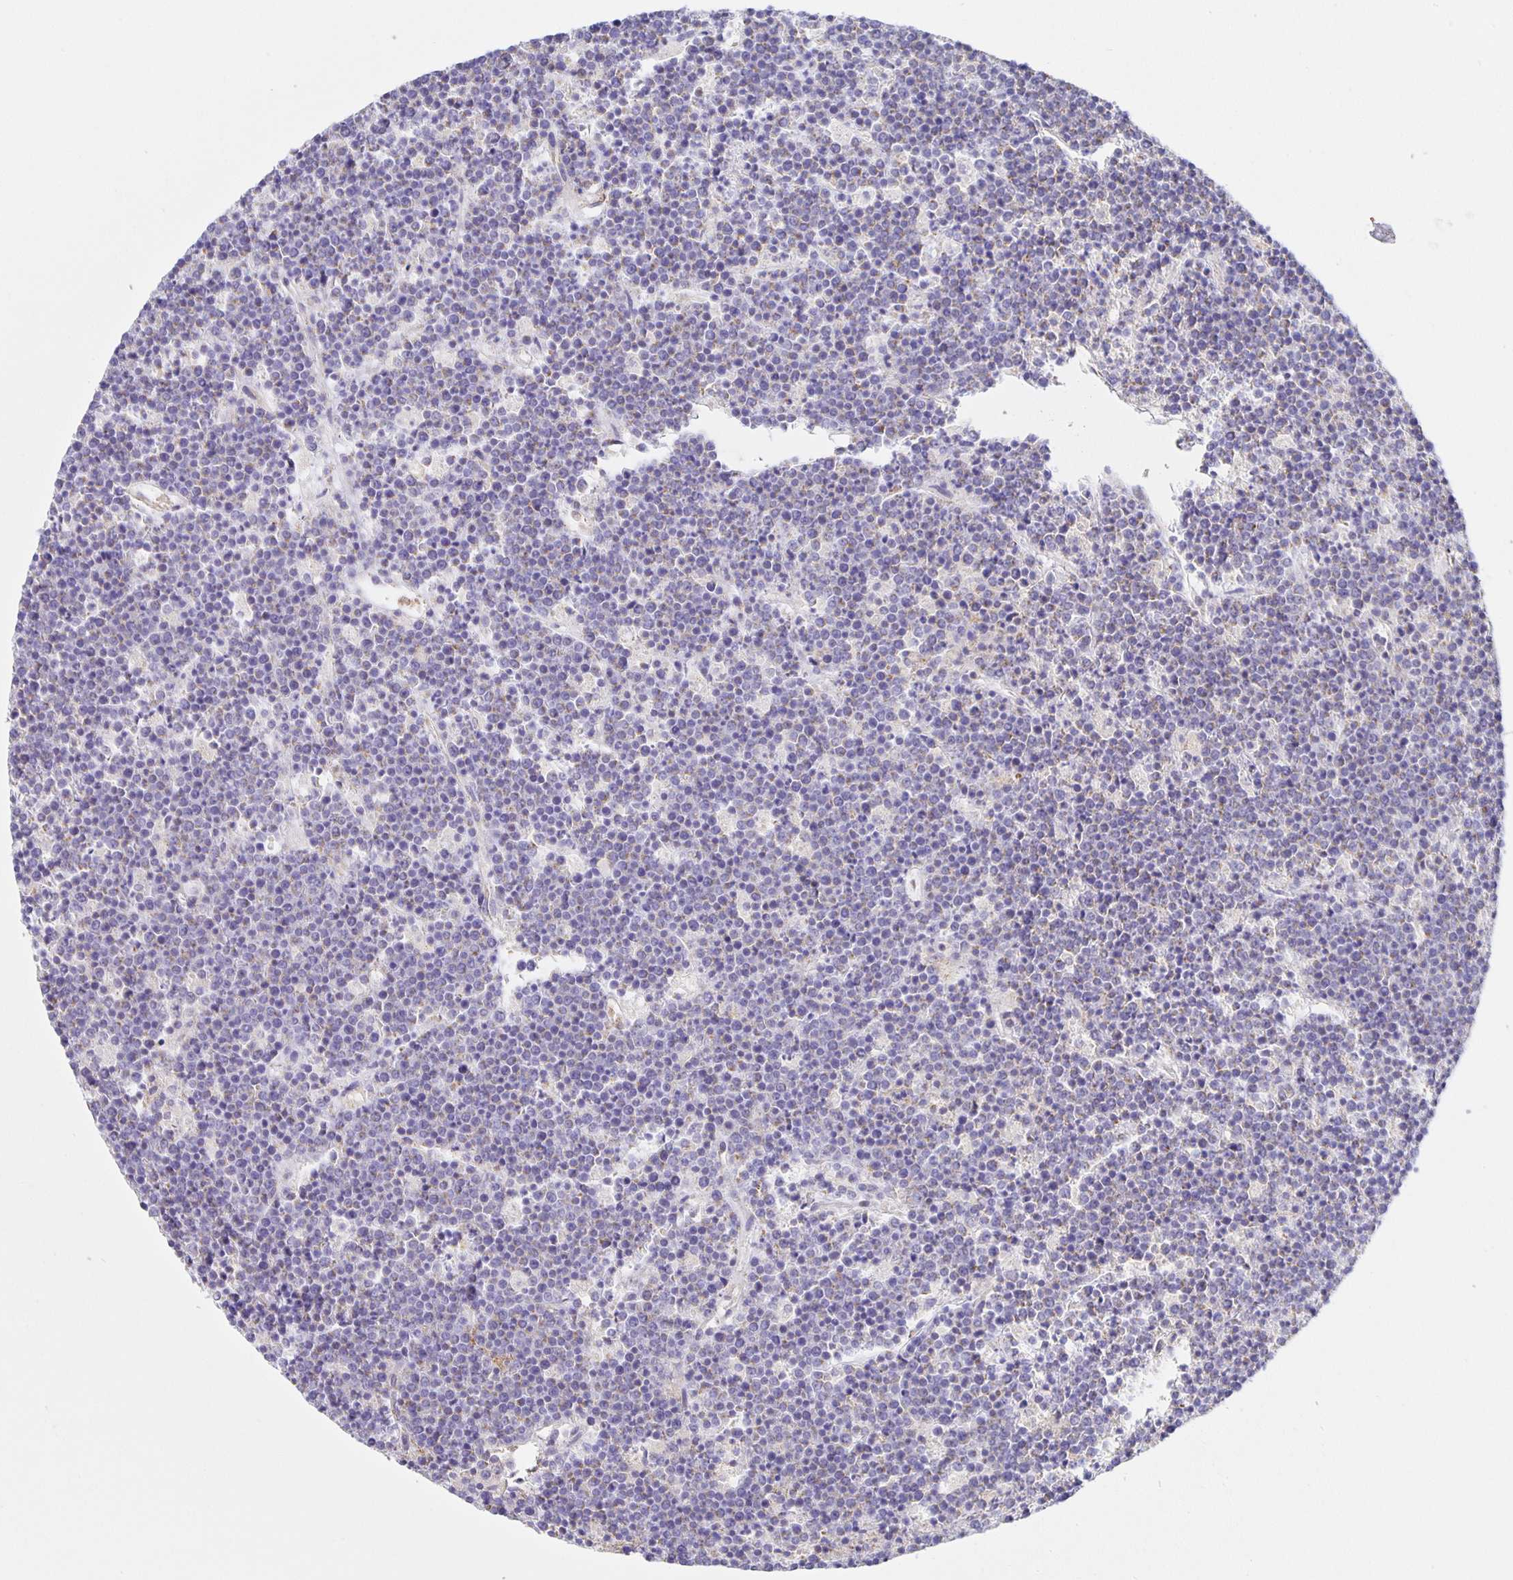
{"staining": {"intensity": "negative", "quantity": "none", "location": "none"}, "tissue": "lymphoma", "cell_type": "Tumor cells", "image_type": "cancer", "snomed": [{"axis": "morphology", "description": "Malignant lymphoma, non-Hodgkin's type, High grade"}, {"axis": "topography", "description": "Ovary"}], "caption": "Tumor cells are negative for brown protein staining in lymphoma.", "gene": "FLRT3", "patient": {"sex": "female", "age": 56}}